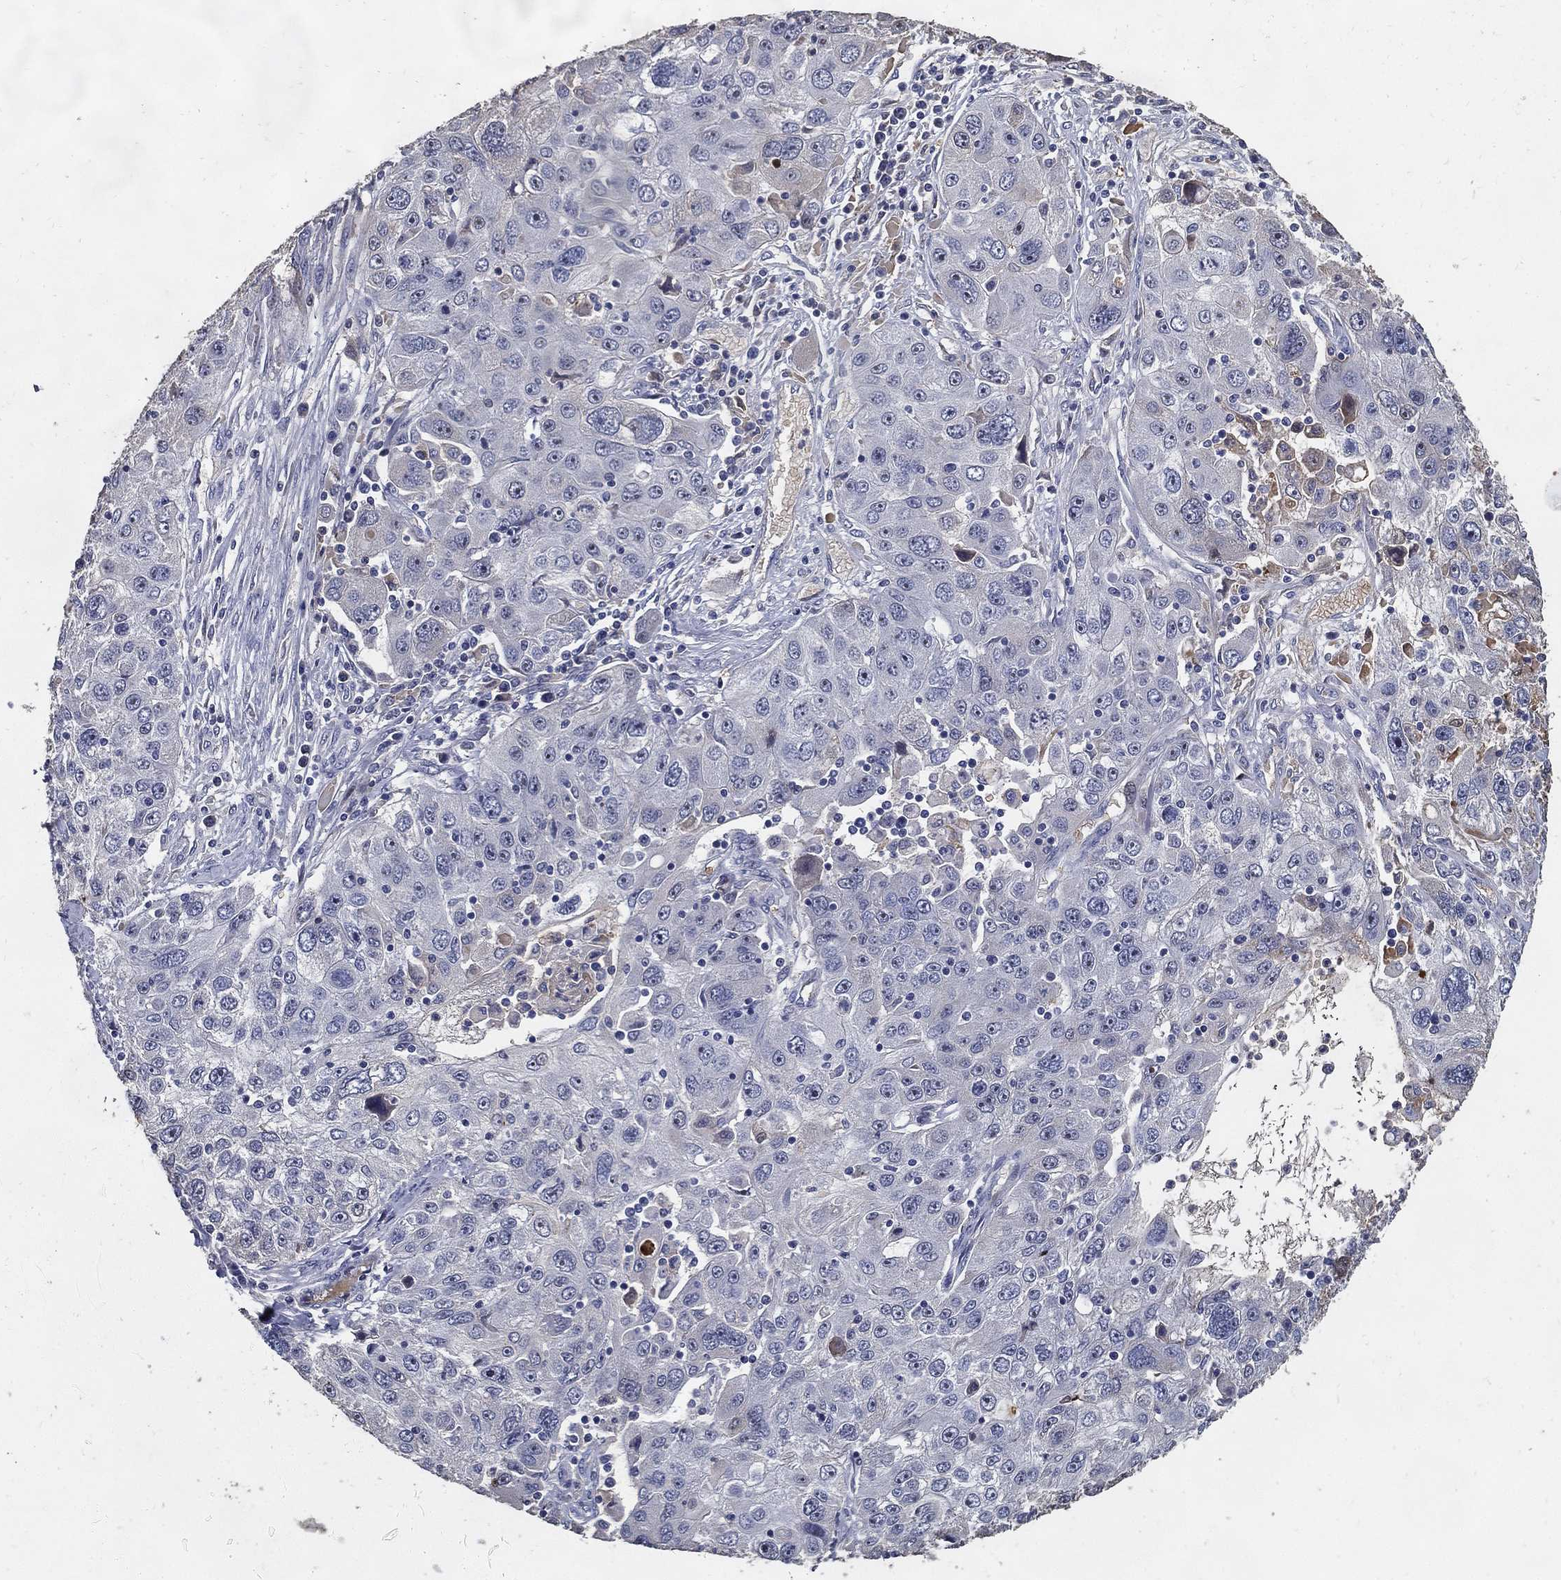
{"staining": {"intensity": "negative", "quantity": "none", "location": "none"}, "tissue": "stomach cancer", "cell_type": "Tumor cells", "image_type": "cancer", "snomed": [{"axis": "morphology", "description": "Adenocarcinoma, NOS"}, {"axis": "topography", "description": "Stomach"}], "caption": "The micrograph displays no significant staining in tumor cells of stomach adenocarcinoma.", "gene": "EFNA1", "patient": {"sex": "male", "age": 56}}